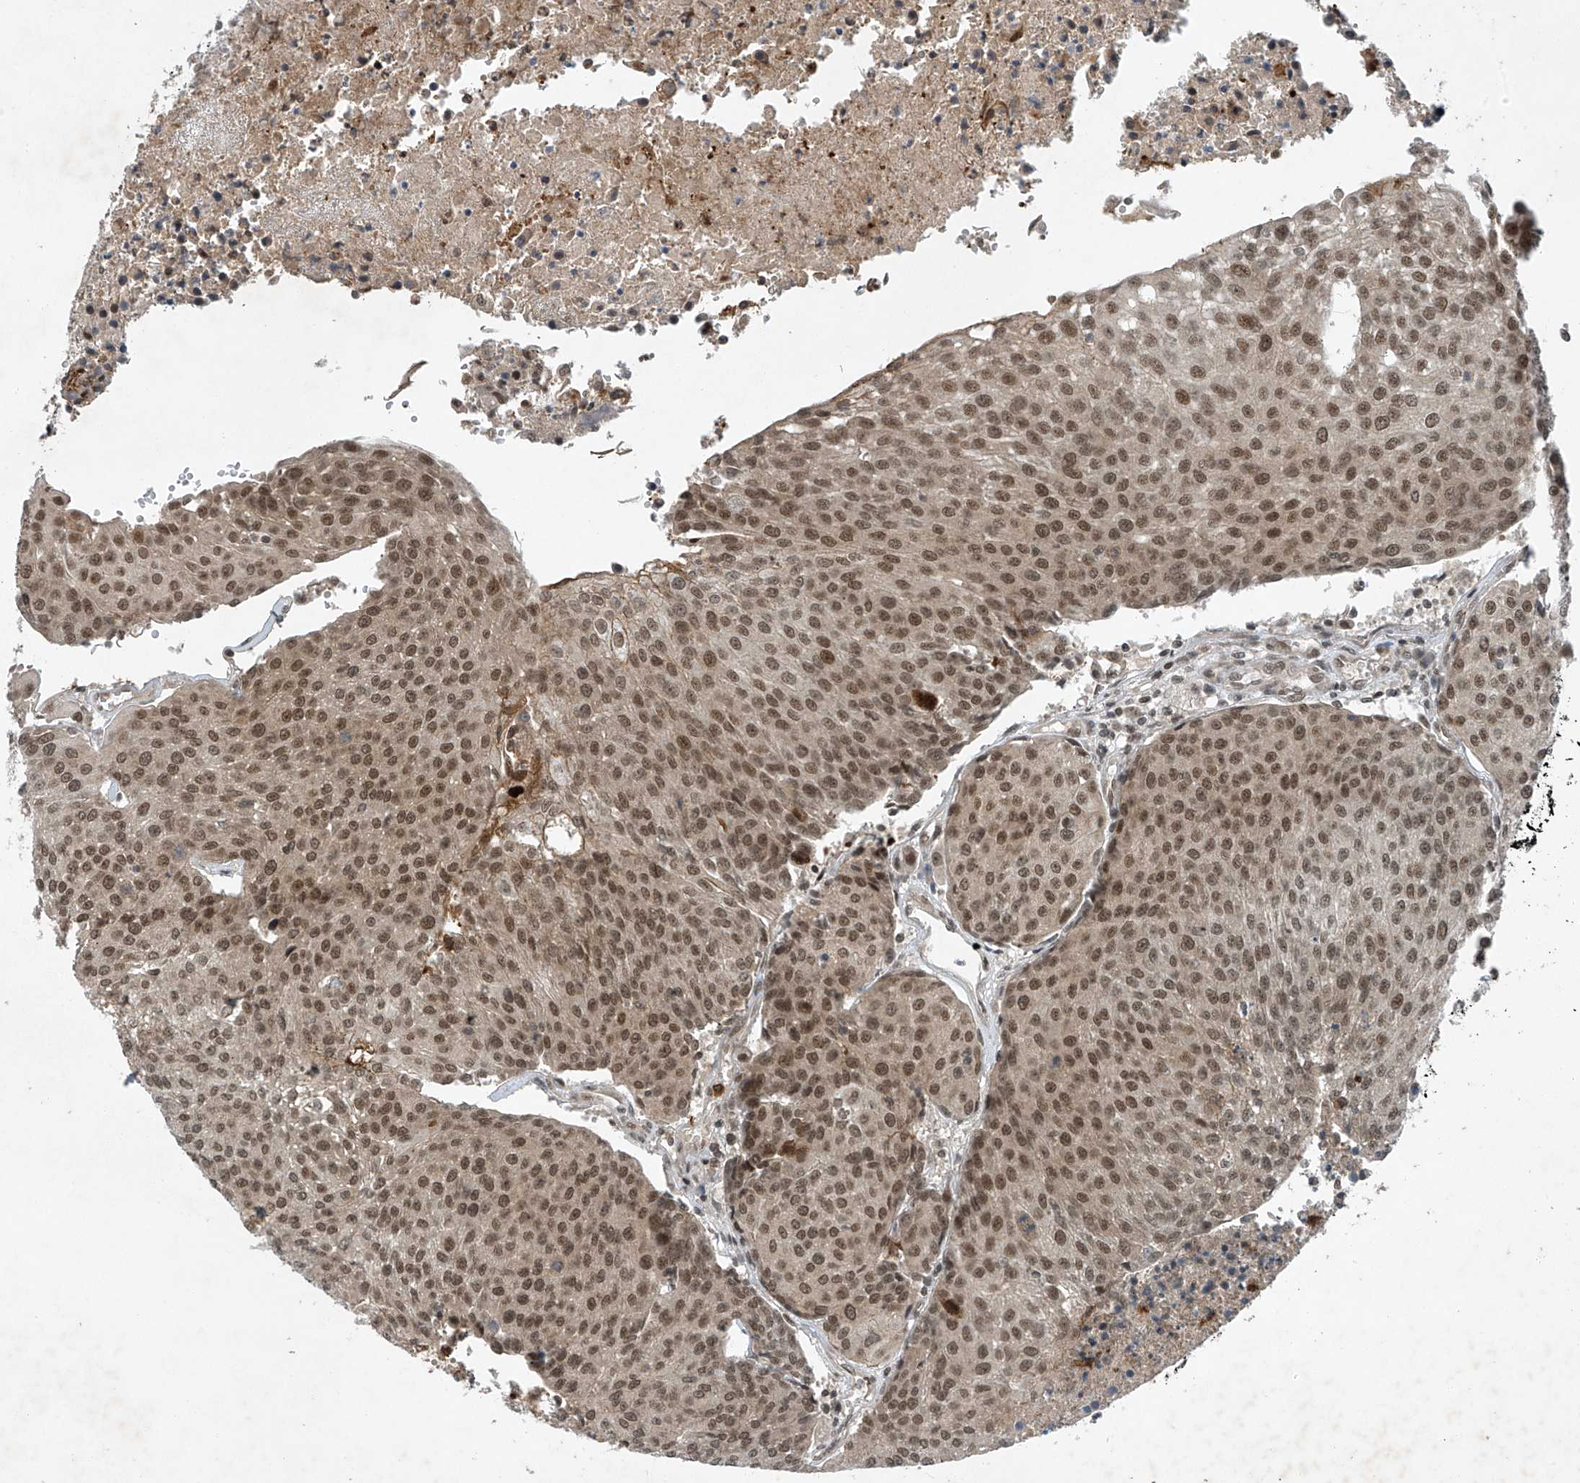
{"staining": {"intensity": "moderate", "quantity": ">75%", "location": "nuclear"}, "tissue": "urothelial cancer", "cell_type": "Tumor cells", "image_type": "cancer", "snomed": [{"axis": "morphology", "description": "Urothelial carcinoma, High grade"}, {"axis": "topography", "description": "Urinary bladder"}], "caption": "A brown stain highlights moderate nuclear staining of a protein in urothelial cancer tumor cells.", "gene": "TAF8", "patient": {"sex": "female", "age": 85}}